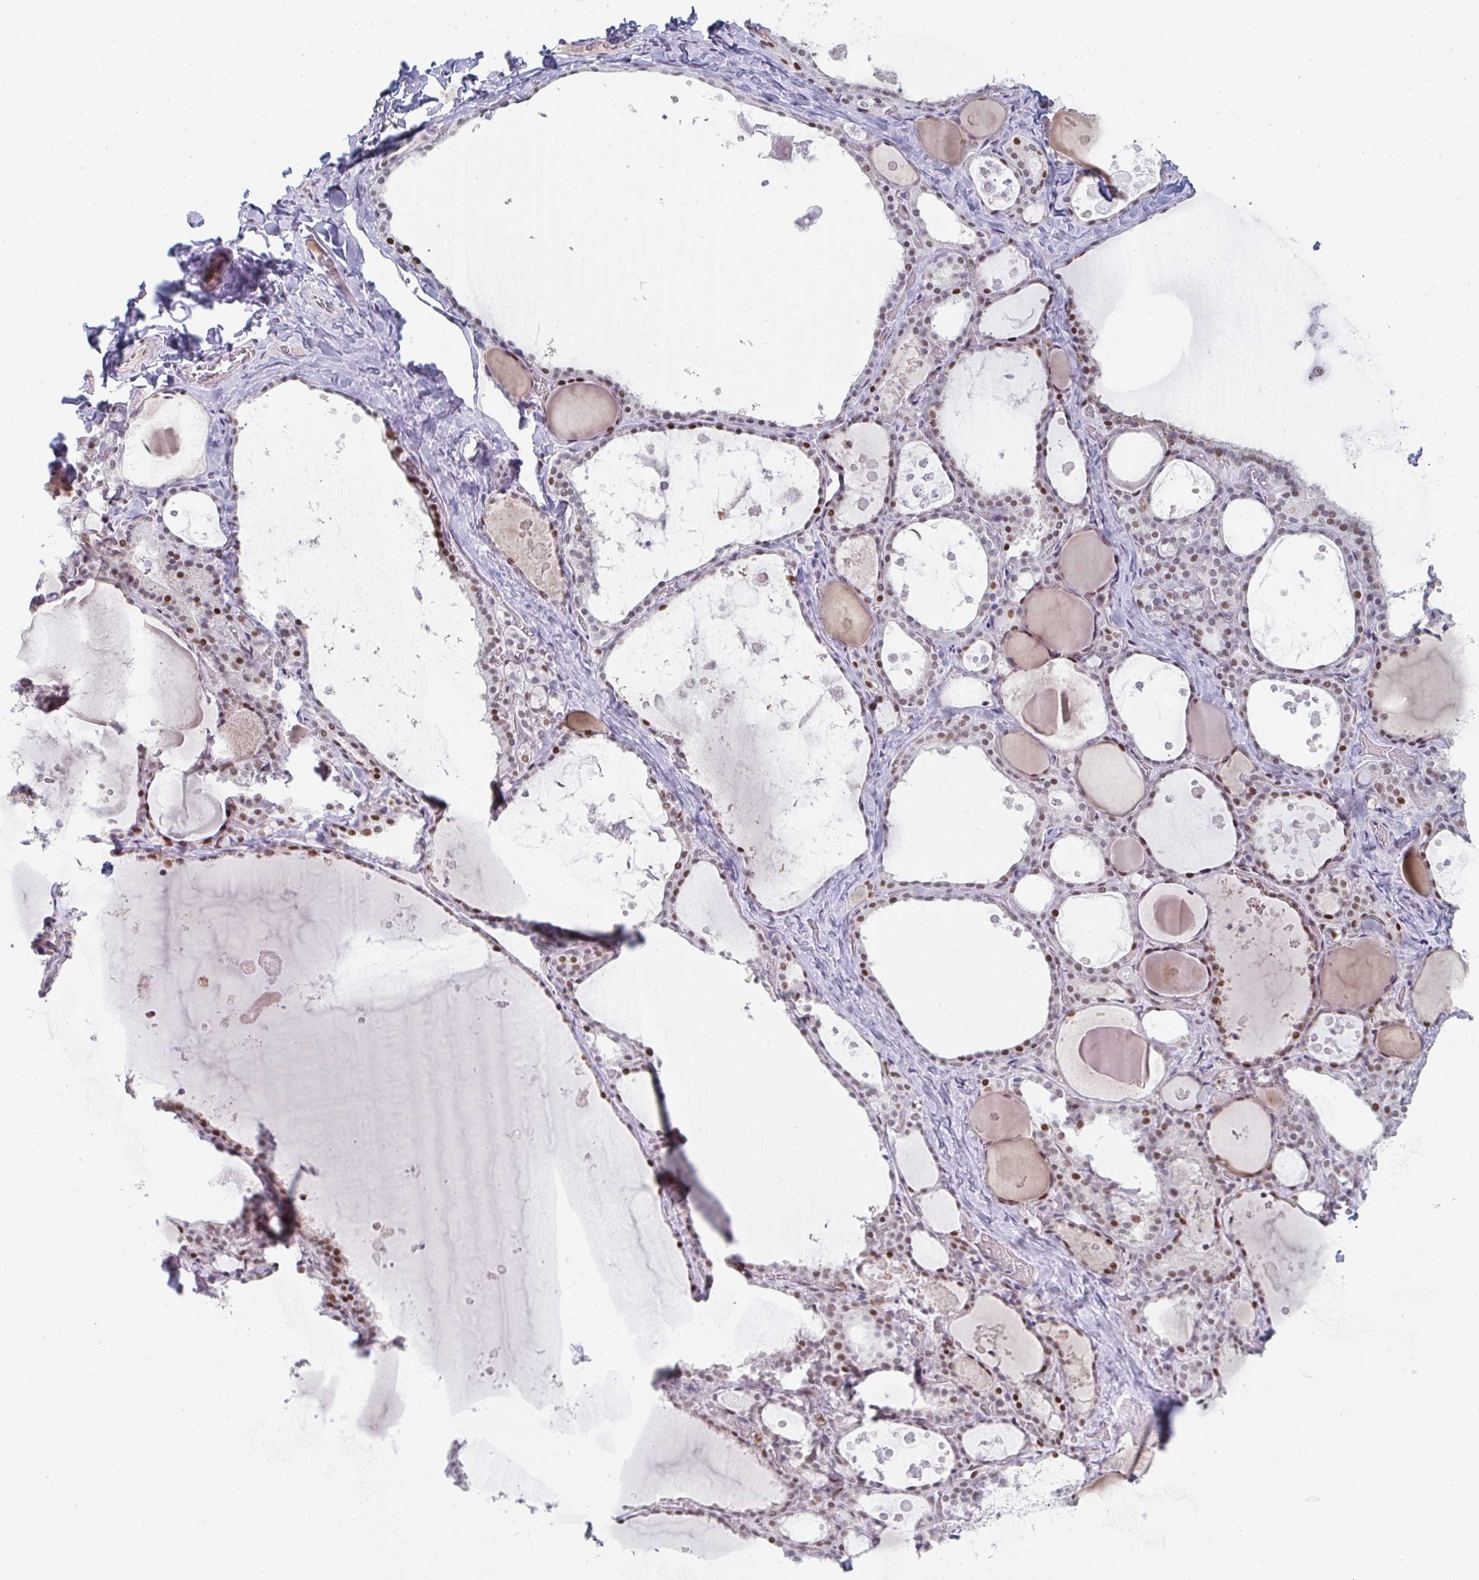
{"staining": {"intensity": "weak", "quantity": "25%-75%", "location": "nuclear"}, "tissue": "thyroid gland", "cell_type": "Glandular cells", "image_type": "normal", "snomed": [{"axis": "morphology", "description": "Normal tissue, NOS"}, {"axis": "topography", "description": "Thyroid gland"}], "caption": "Immunohistochemical staining of normal thyroid gland displays weak nuclear protein staining in about 25%-75% of glandular cells. The protein is shown in brown color, while the nuclei are stained blue.", "gene": "LIN54", "patient": {"sex": "male", "age": 56}}